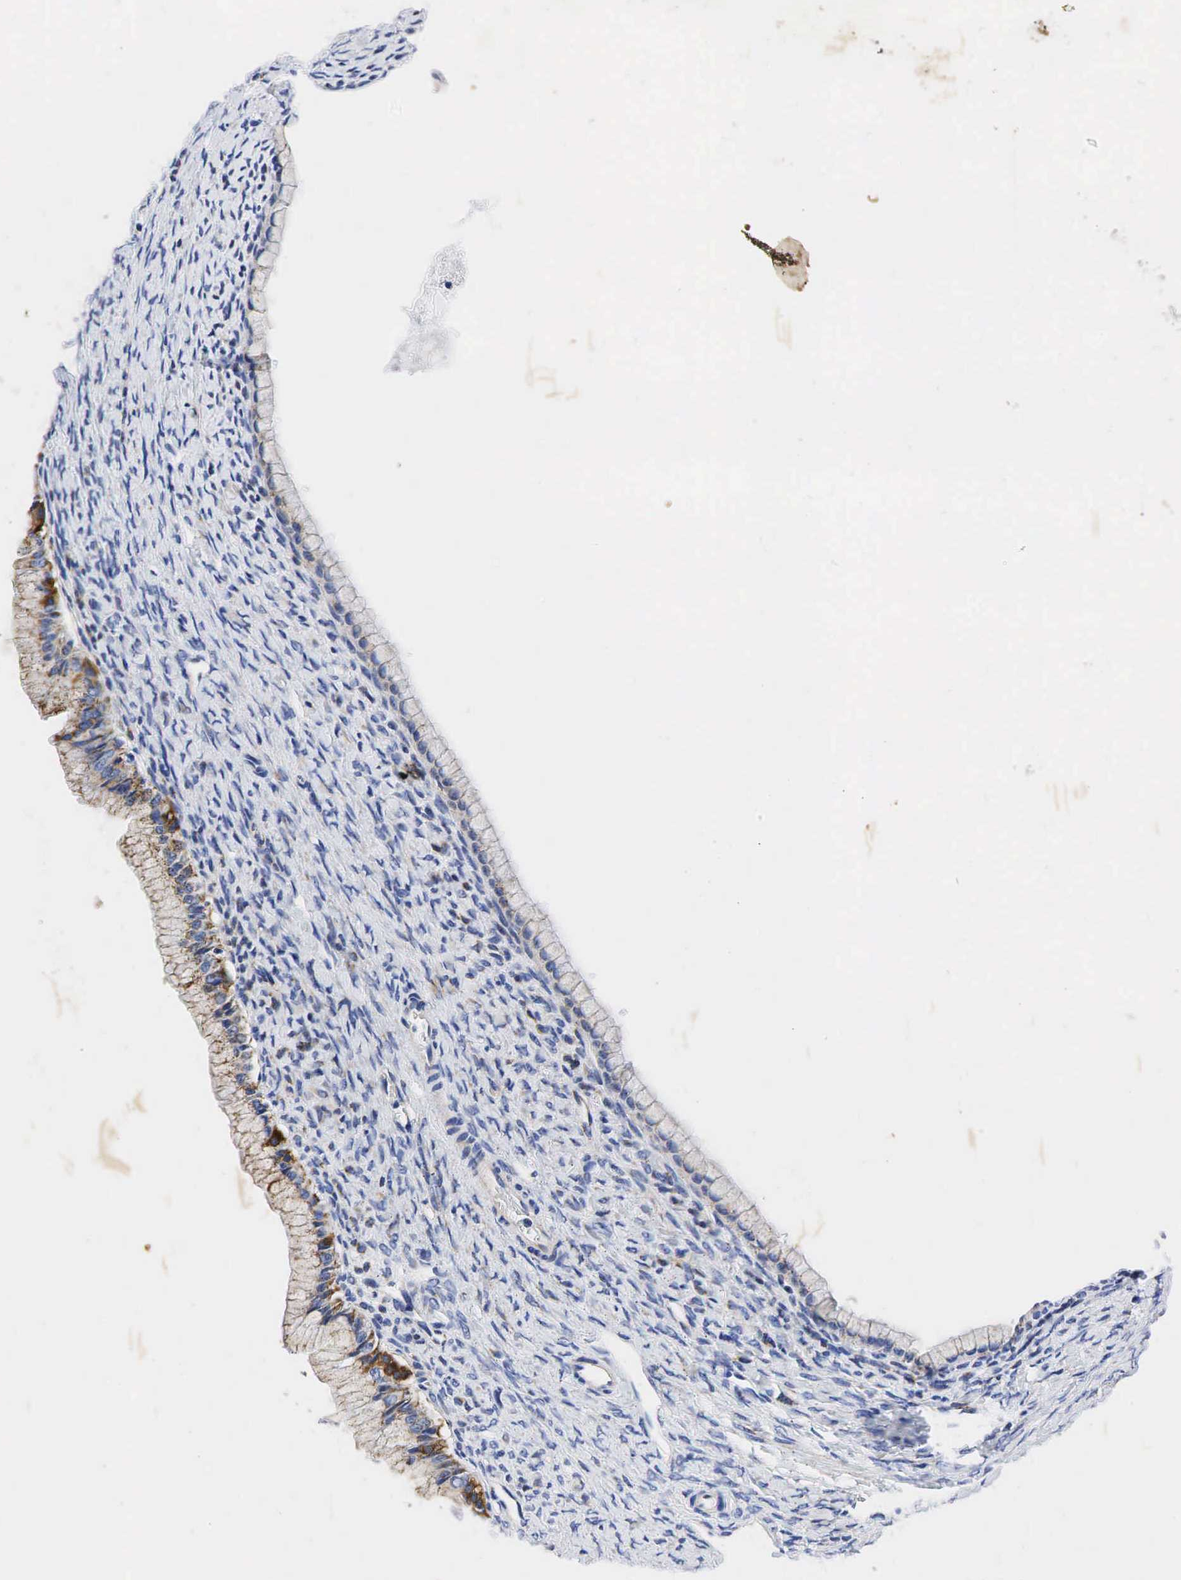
{"staining": {"intensity": "moderate", "quantity": "25%-75%", "location": "cytoplasmic/membranous"}, "tissue": "ovarian cancer", "cell_type": "Tumor cells", "image_type": "cancer", "snomed": [{"axis": "morphology", "description": "Cystadenocarcinoma, mucinous, NOS"}, {"axis": "topography", "description": "Ovary"}], "caption": "DAB (3,3'-diaminobenzidine) immunohistochemical staining of human ovarian mucinous cystadenocarcinoma demonstrates moderate cytoplasmic/membranous protein positivity in approximately 25%-75% of tumor cells.", "gene": "SYP", "patient": {"sex": "female", "age": 25}}